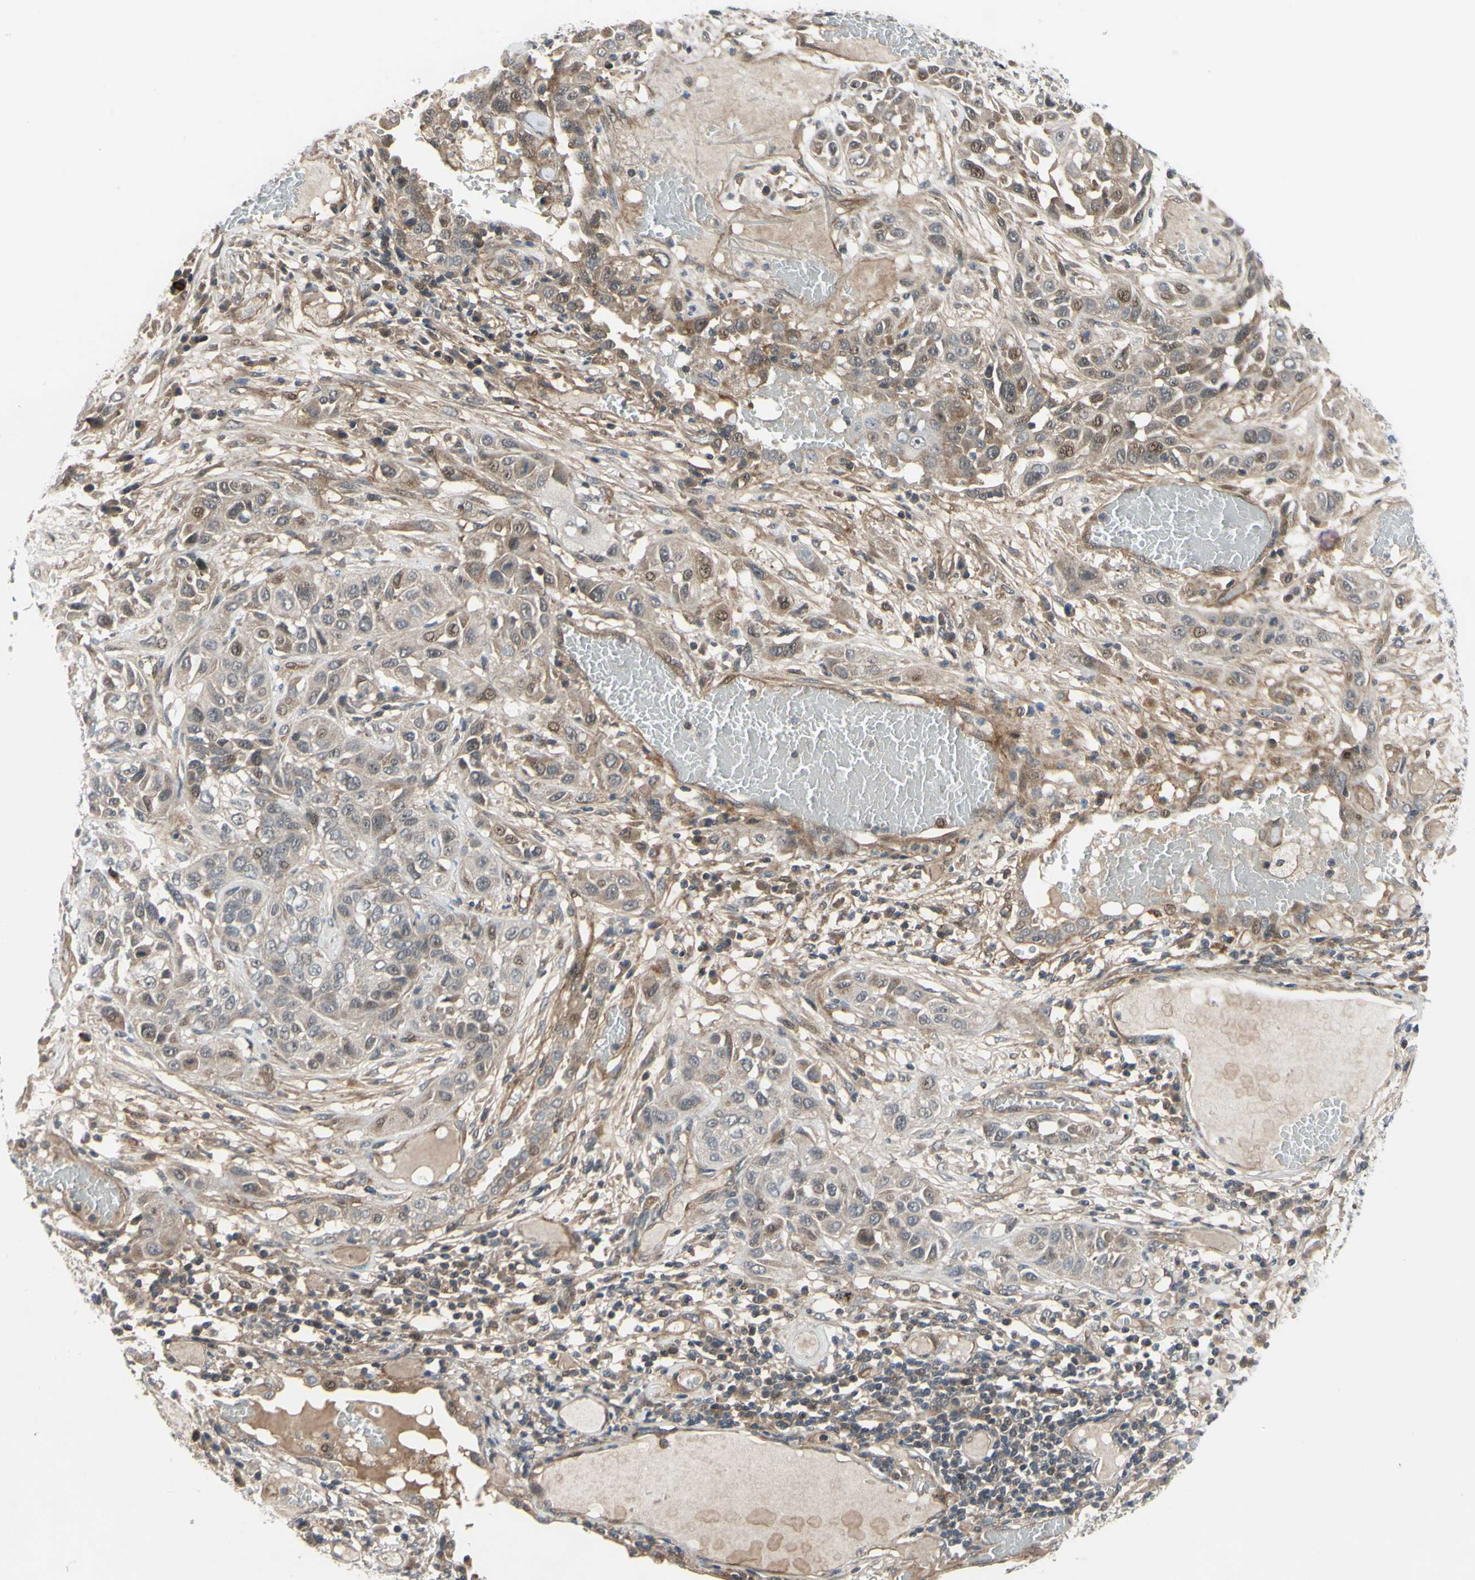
{"staining": {"intensity": "moderate", "quantity": ">75%", "location": "cytoplasmic/membranous,nuclear"}, "tissue": "lung cancer", "cell_type": "Tumor cells", "image_type": "cancer", "snomed": [{"axis": "morphology", "description": "Squamous cell carcinoma, NOS"}, {"axis": "topography", "description": "Lung"}], "caption": "Immunohistochemical staining of lung squamous cell carcinoma demonstrates moderate cytoplasmic/membranous and nuclear protein positivity in about >75% of tumor cells. (brown staining indicates protein expression, while blue staining denotes nuclei).", "gene": "COMMD9", "patient": {"sex": "male", "age": 71}}